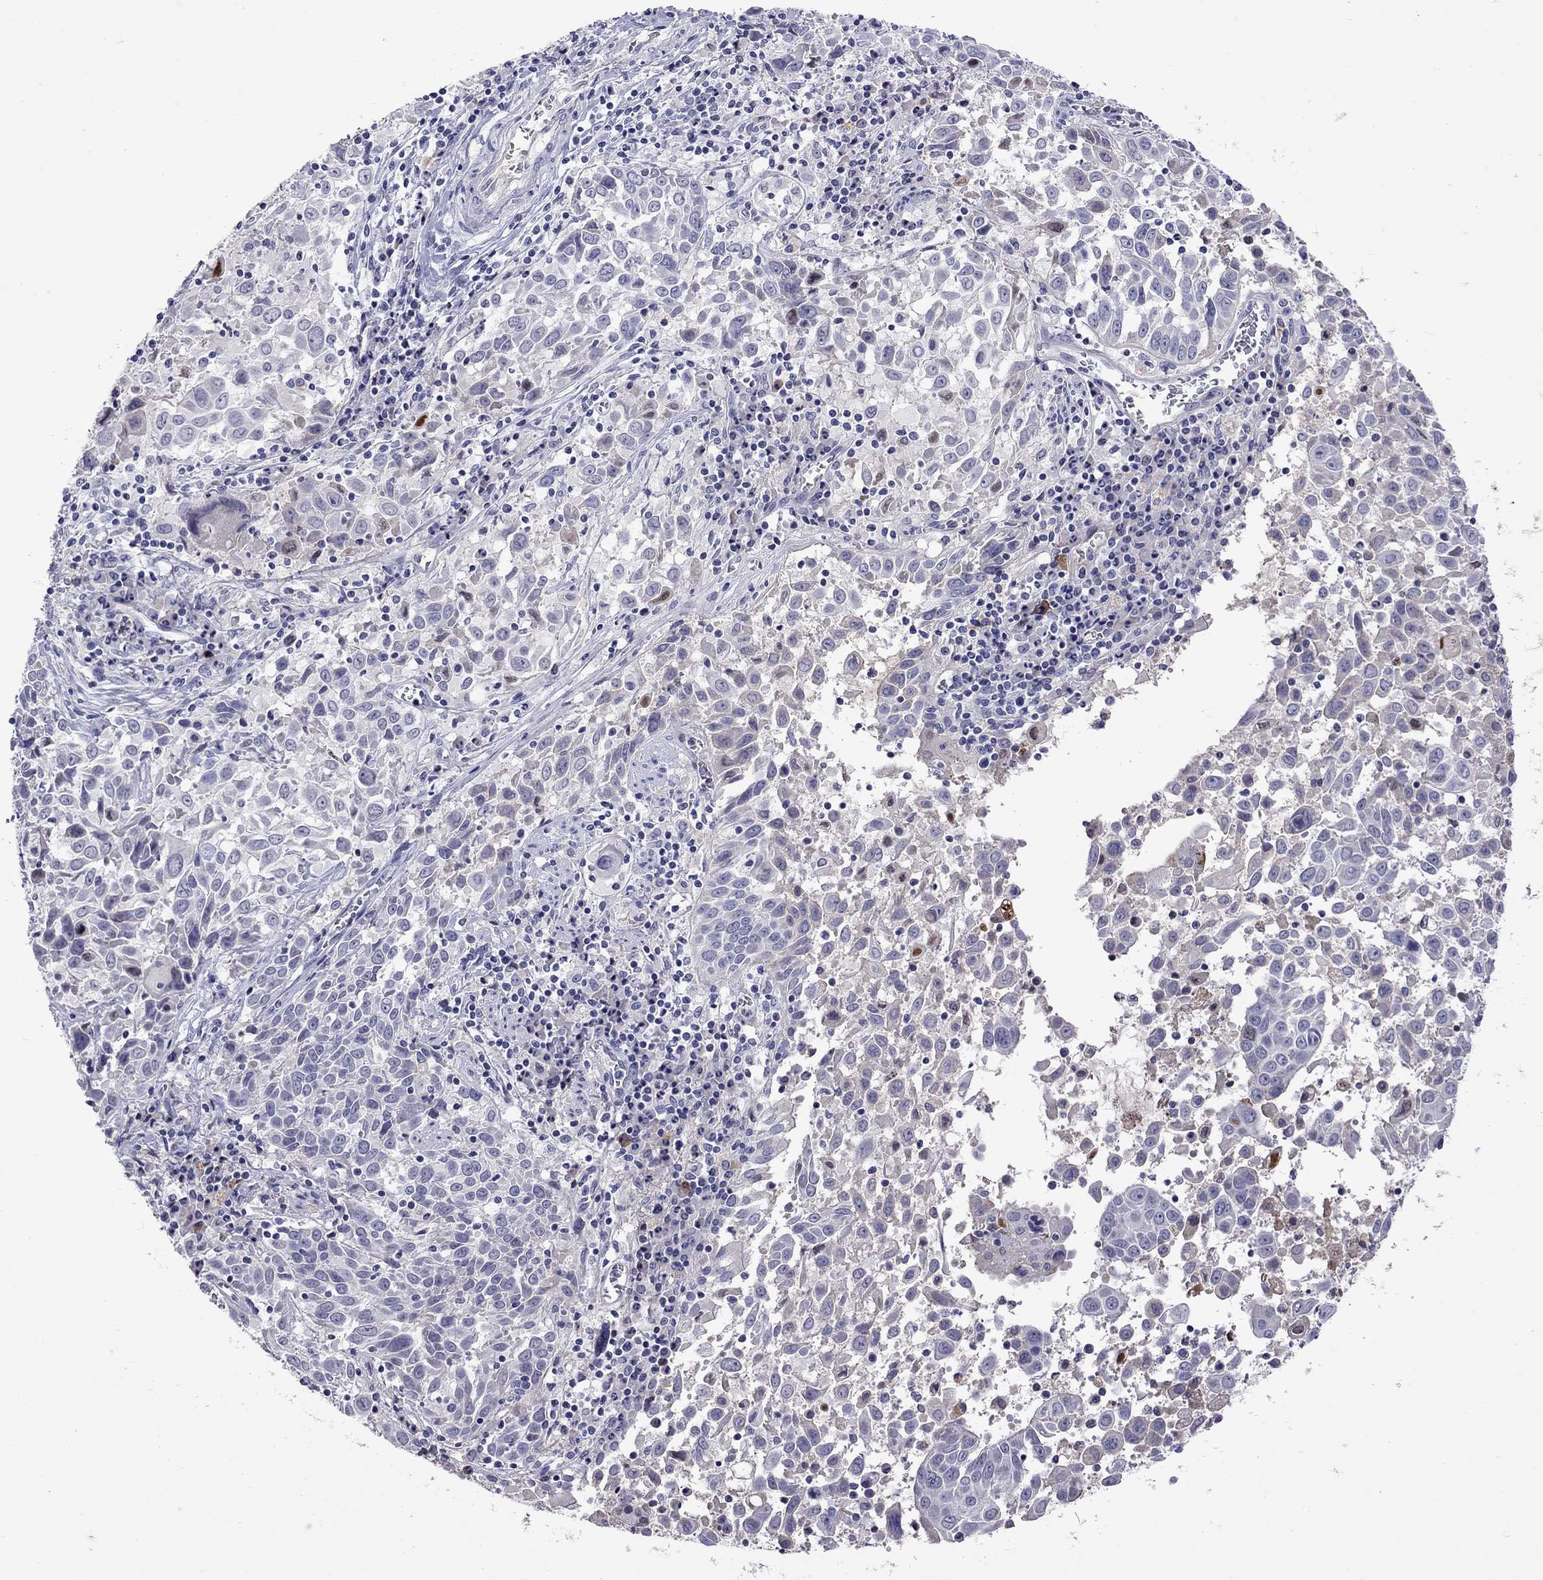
{"staining": {"intensity": "negative", "quantity": "none", "location": "none"}, "tissue": "lung cancer", "cell_type": "Tumor cells", "image_type": "cancer", "snomed": [{"axis": "morphology", "description": "Squamous cell carcinoma, NOS"}, {"axis": "topography", "description": "Lung"}], "caption": "Micrograph shows no significant protein expression in tumor cells of squamous cell carcinoma (lung).", "gene": "SERPINA3", "patient": {"sex": "male", "age": 57}}